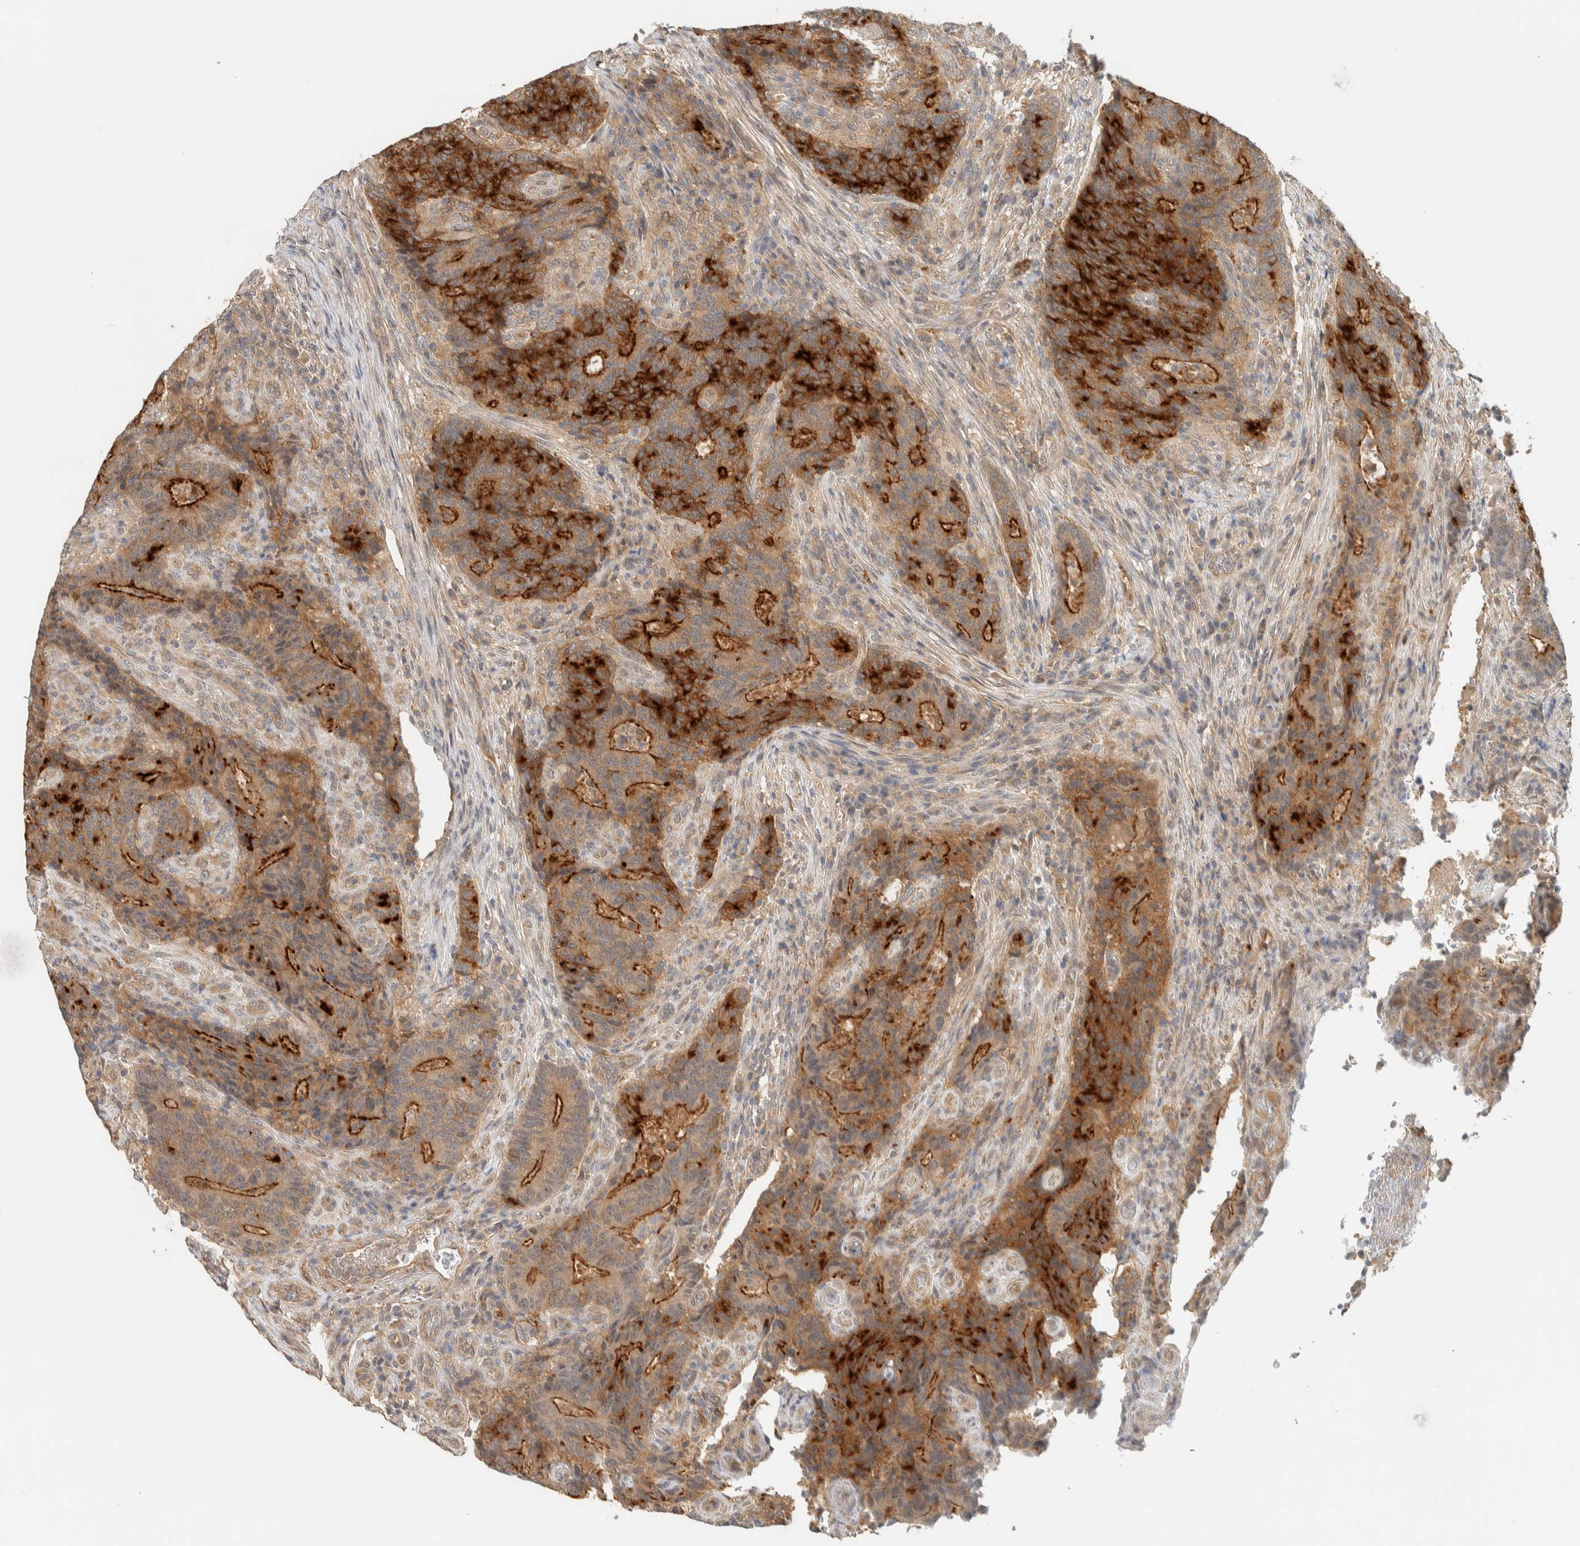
{"staining": {"intensity": "strong", "quantity": ">75%", "location": "cytoplasmic/membranous"}, "tissue": "colorectal cancer", "cell_type": "Tumor cells", "image_type": "cancer", "snomed": [{"axis": "morphology", "description": "Normal tissue, NOS"}, {"axis": "morphology", "description": "Adenocarcinoma, NOS"}, {"axis": "topography", "description": "Colon"}], "caption": "Colorectal cancer stained with IHC displays strong cytoplasmic/membranous expression in about >75% of tumor cells. The staining was performed using DAB (3,3'-diaminobenzidine), with brown indicating positive protein expression. Nuclei are stained blue with hematoxylin.", "gene": "RAB11FIP1", "patient": {"sex": "female", "age": 75}}